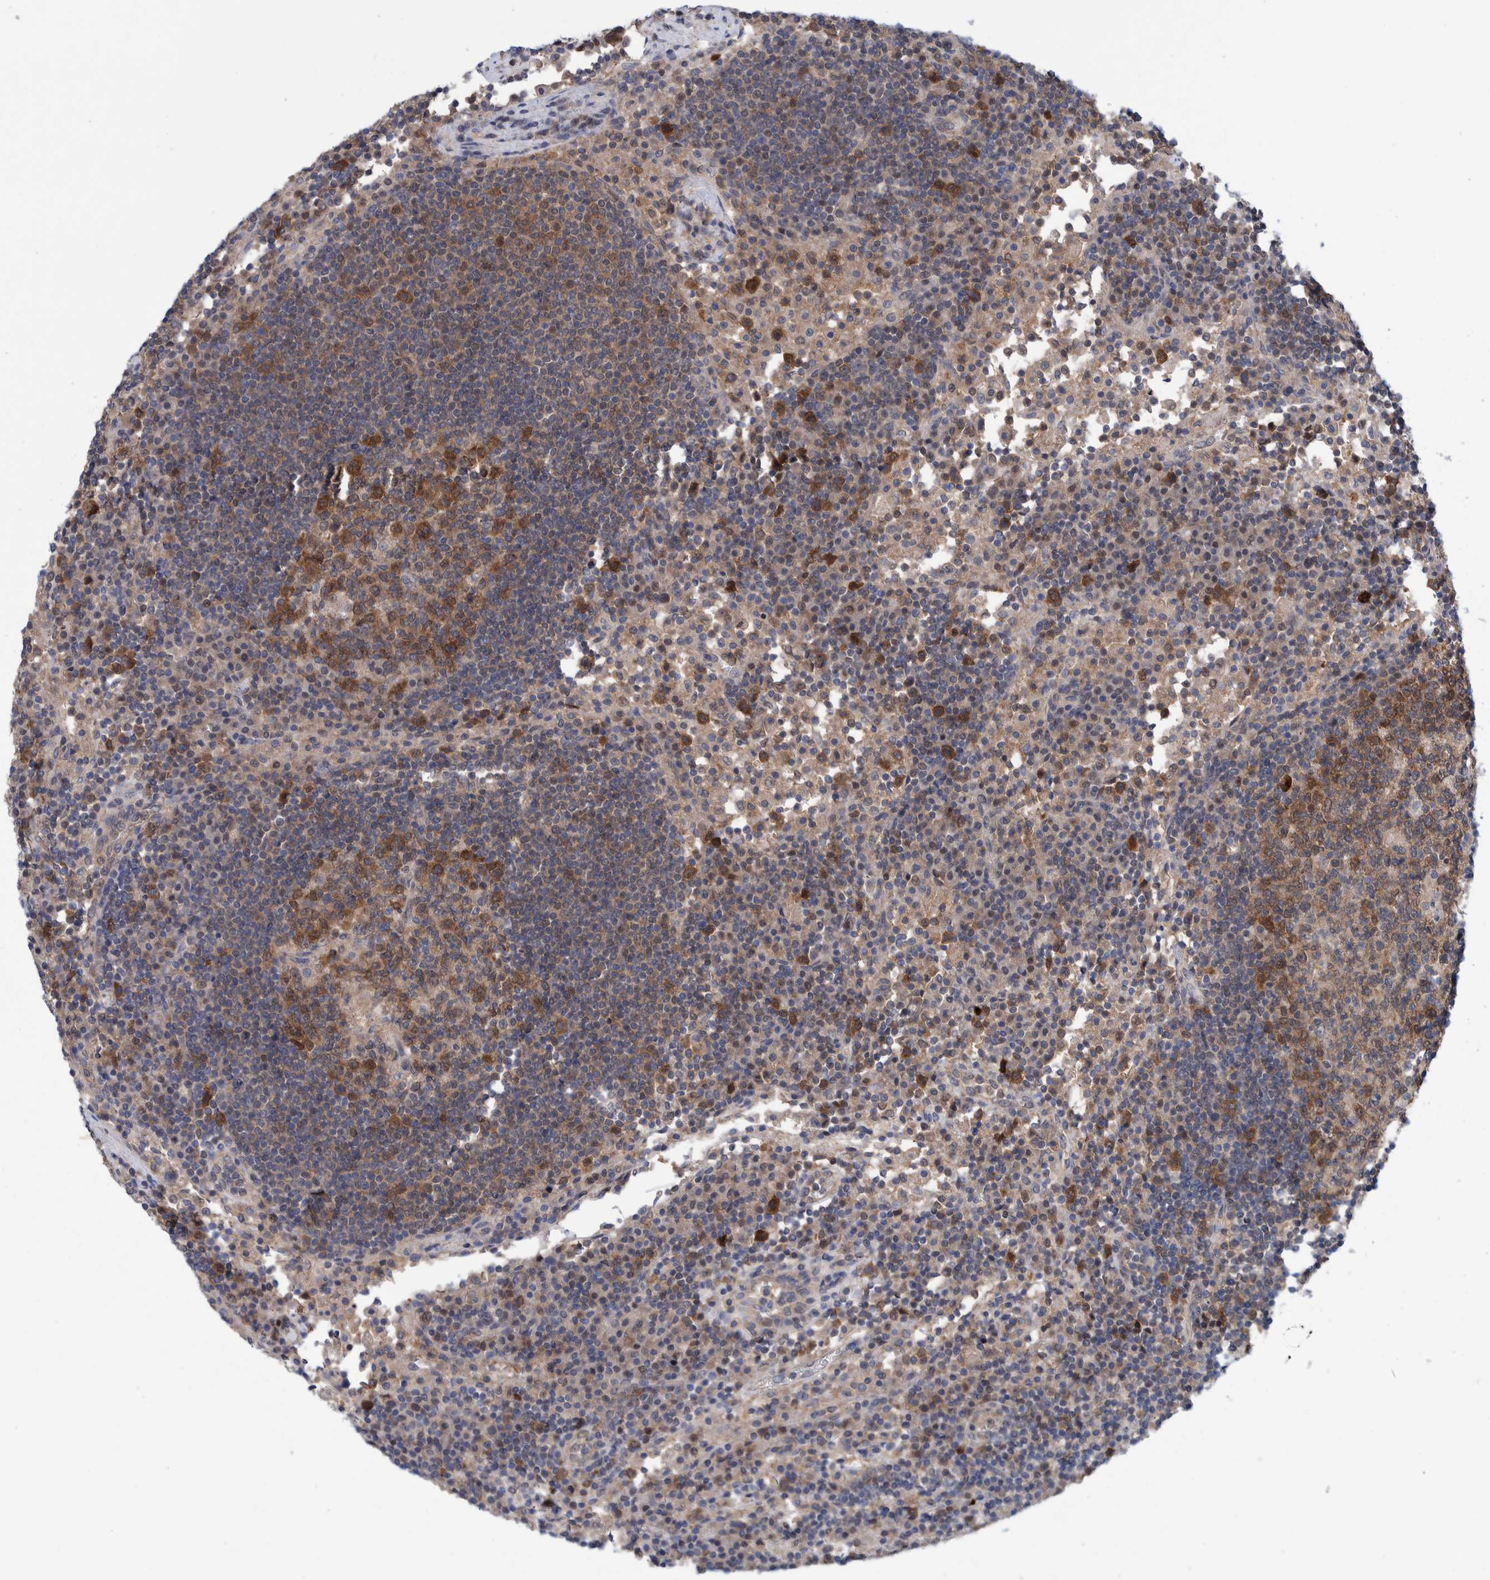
{"staining": {"intensity": "moderate", "quantity": "25%-75%", "location": "cytoplasmic/membranous"}, "tissue": "lymph node", "cell_type": "Germinal center cells", "image_type": "normal", "snomed": [{"axis": "morphology", "description": "Normal tissue, NOS"}, {"axis": "topography", "description": "Lymph node"}], "caption": "About 25%-75% of germinal center cells in unremarkable human lymph node exhibit moderate cytoplasmic/membranous protein expression as visualized by brown immunohistochemical staining.", "gene": "PFAS", "patient": {"sex": "female", "age": 53}}